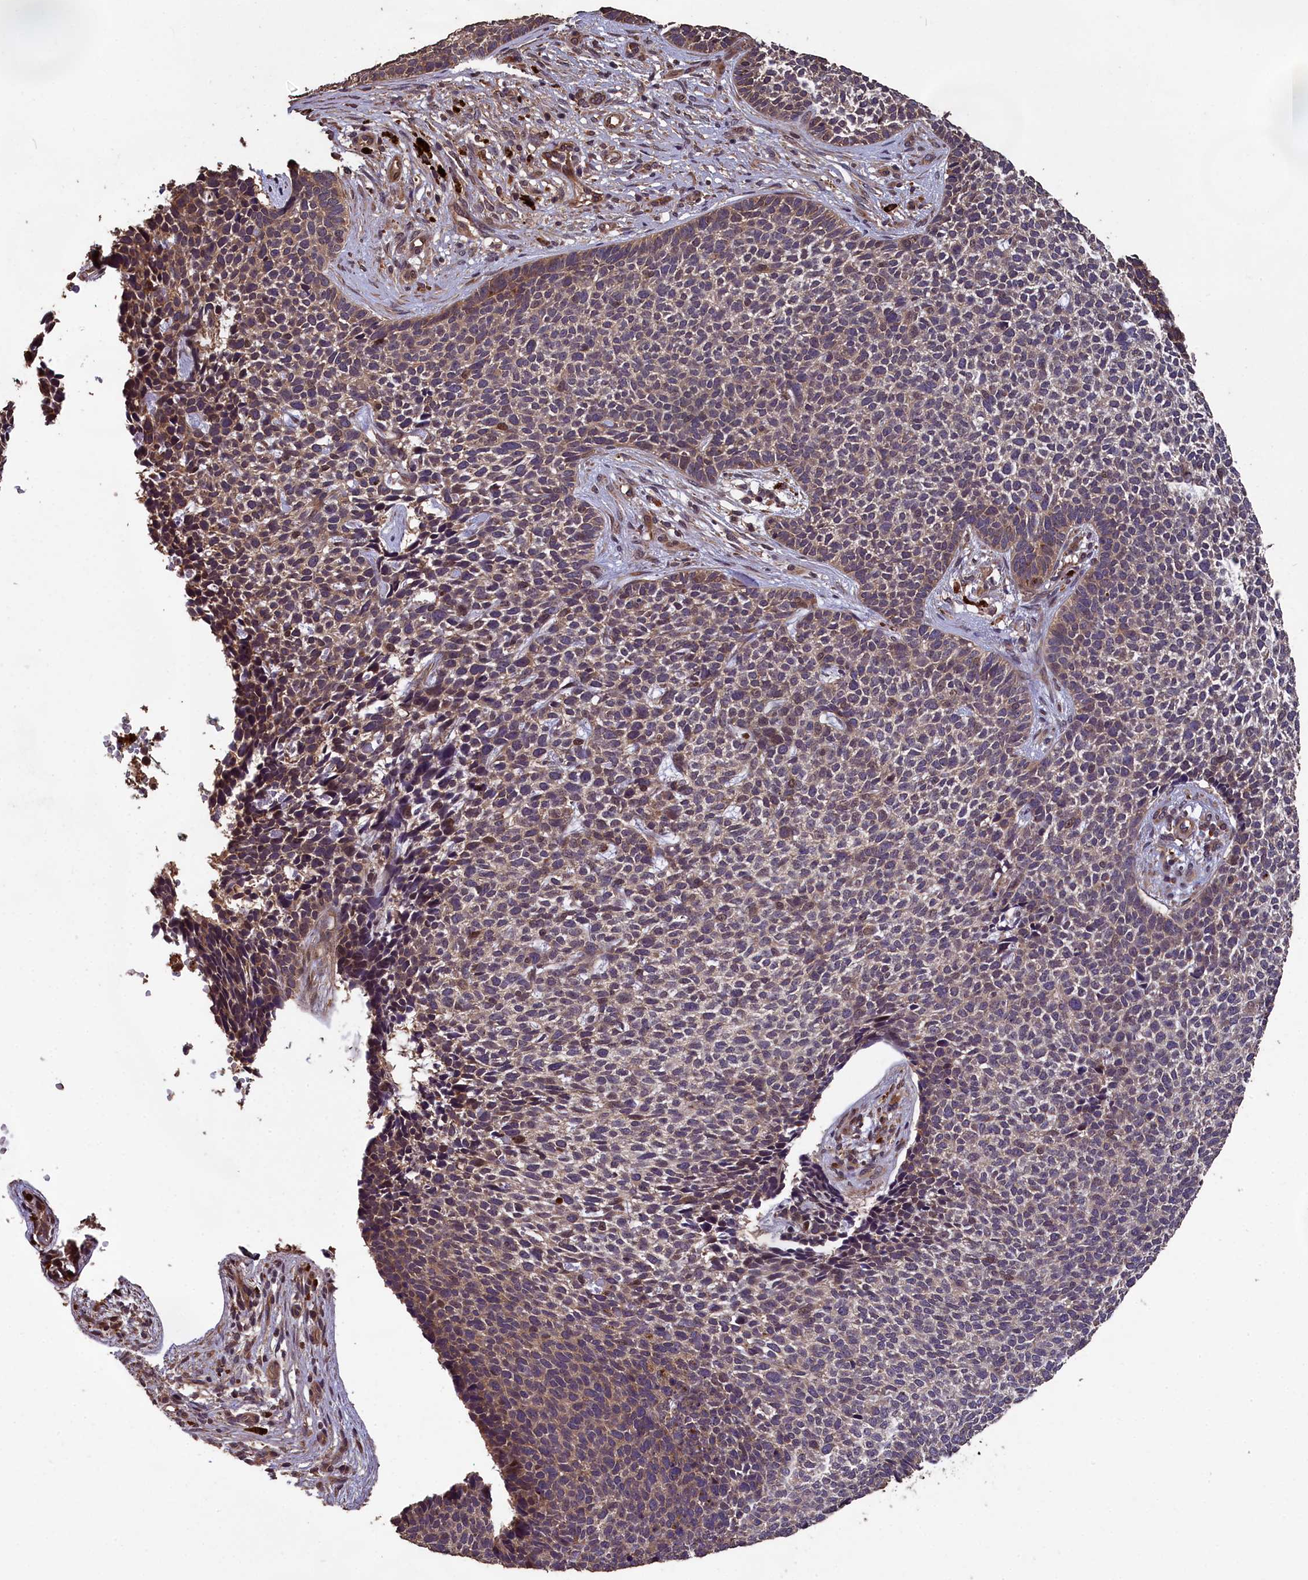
{"staining": {"intensity": "weak", "quantity": "<25%", "location": "cytoplasmic/membranous,nuclear"}, "tissue": "skin cancer", "cell_type": "Tumor cells", "image_type": "cancer", "snomed": [{"axis": "morphology", "description": "Basal cell carcinoma"}, {"axis": "topography", "description": "Skin"}], "caption": "Histopathology image shows no protein positivity in tumor cells of basal cell carcinoma (skin) tissue. The staining was performed using DAB to visualize the protein expression in brown, while the nuclei were stained in blue with hematoxylin (Magnification: 20x).", "gene": "CHD9", "patient": {"sex": "female", "age": 84}}